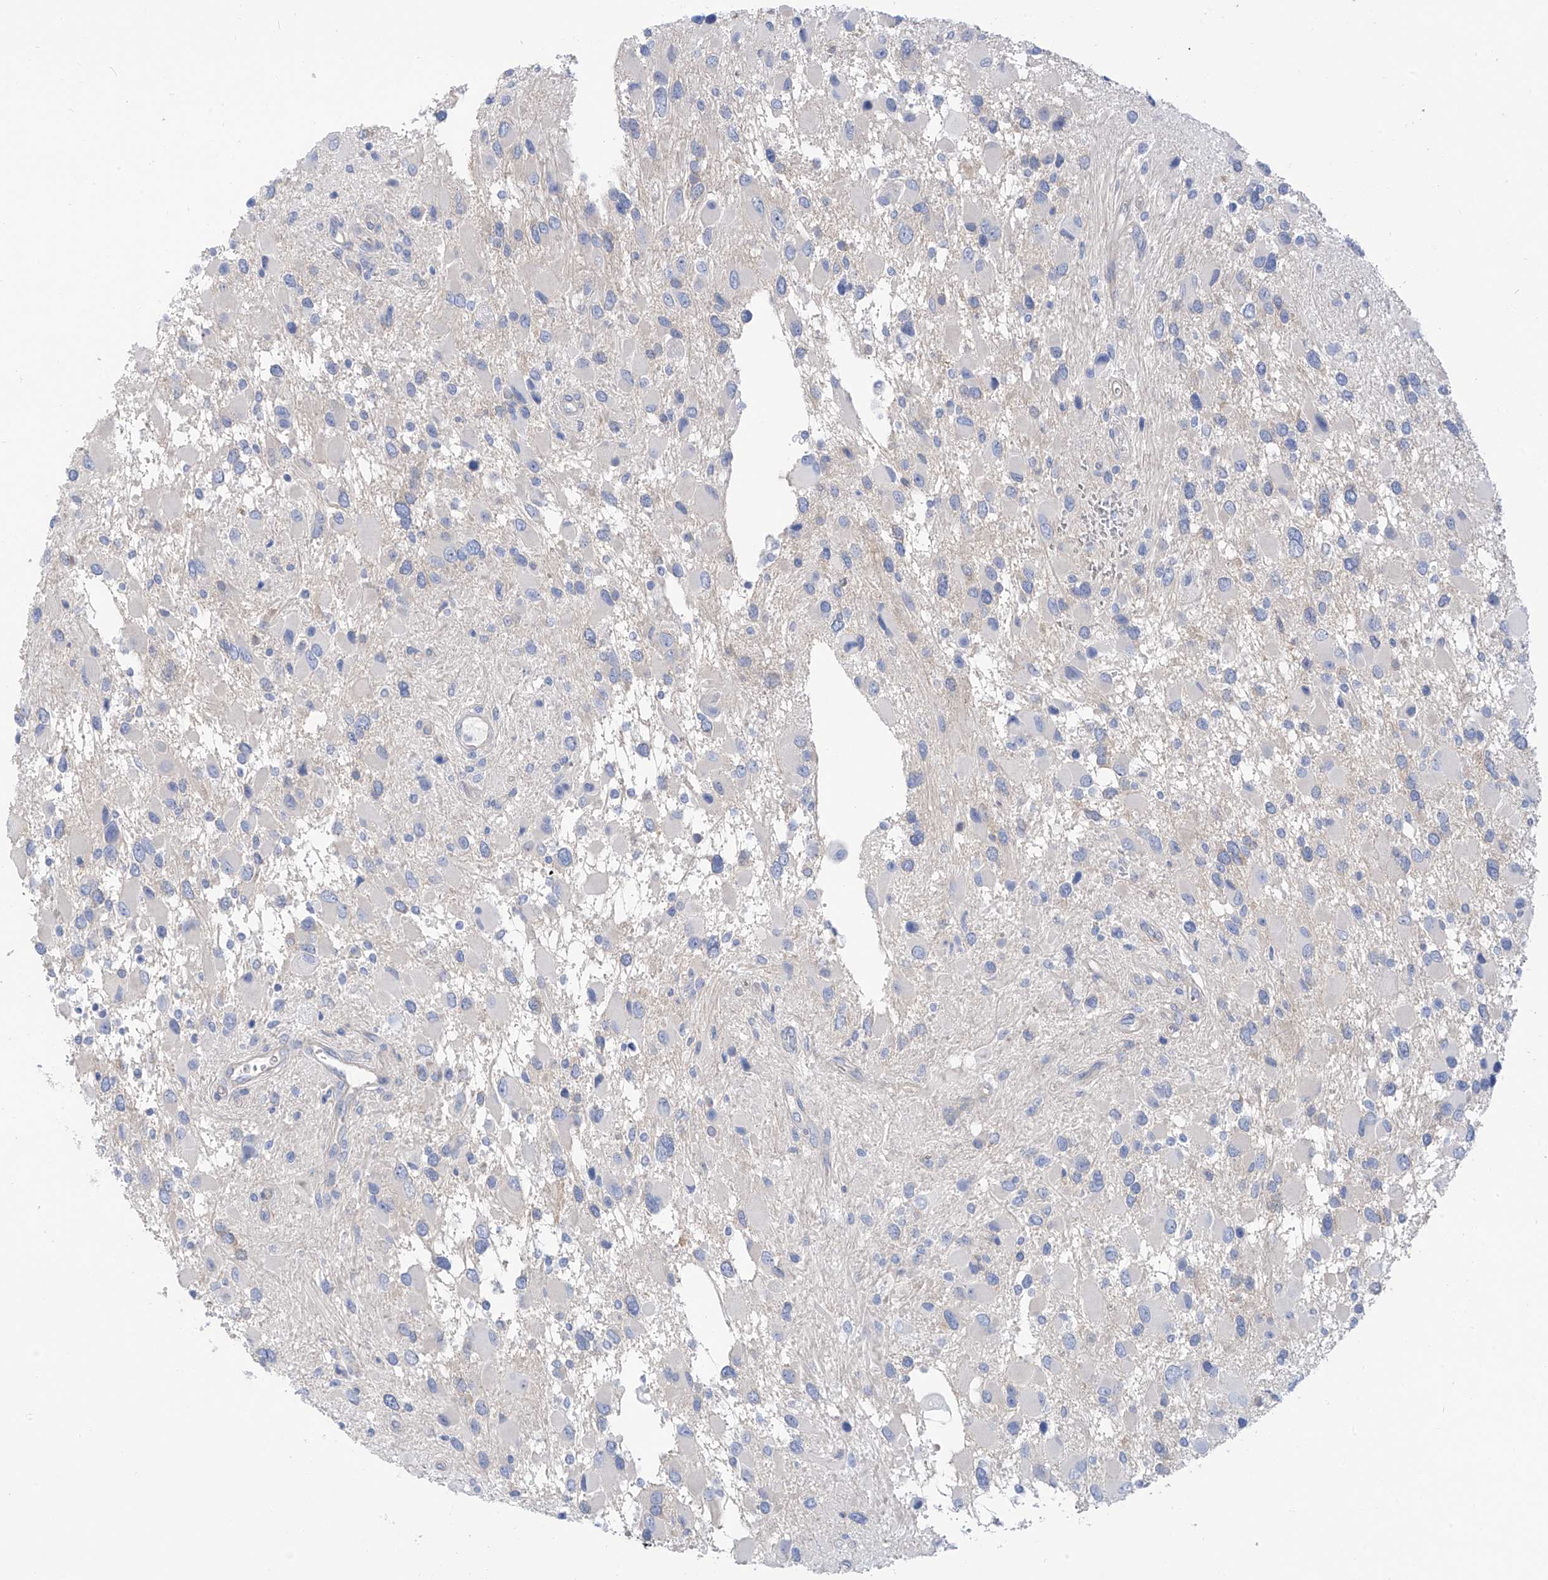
{"staining": {"intensity": "negative", "quantity": "none", "location": "none"}, "tissue": "glioma", "cell_type": "Tumor cells", "image_type": "cancer", "snomed": [{"axis": "morphology", "description": "Glioma, malignant, High grade"}, {"axis": "topography", "description": "Brain"}], "caption": "A micrograph of malignant glioma (high-grade) stained for a protein shows no brown staining in tumor cells.", "gene": "PIK3C2B", "patient": {"sex": "male", "age": 53}}